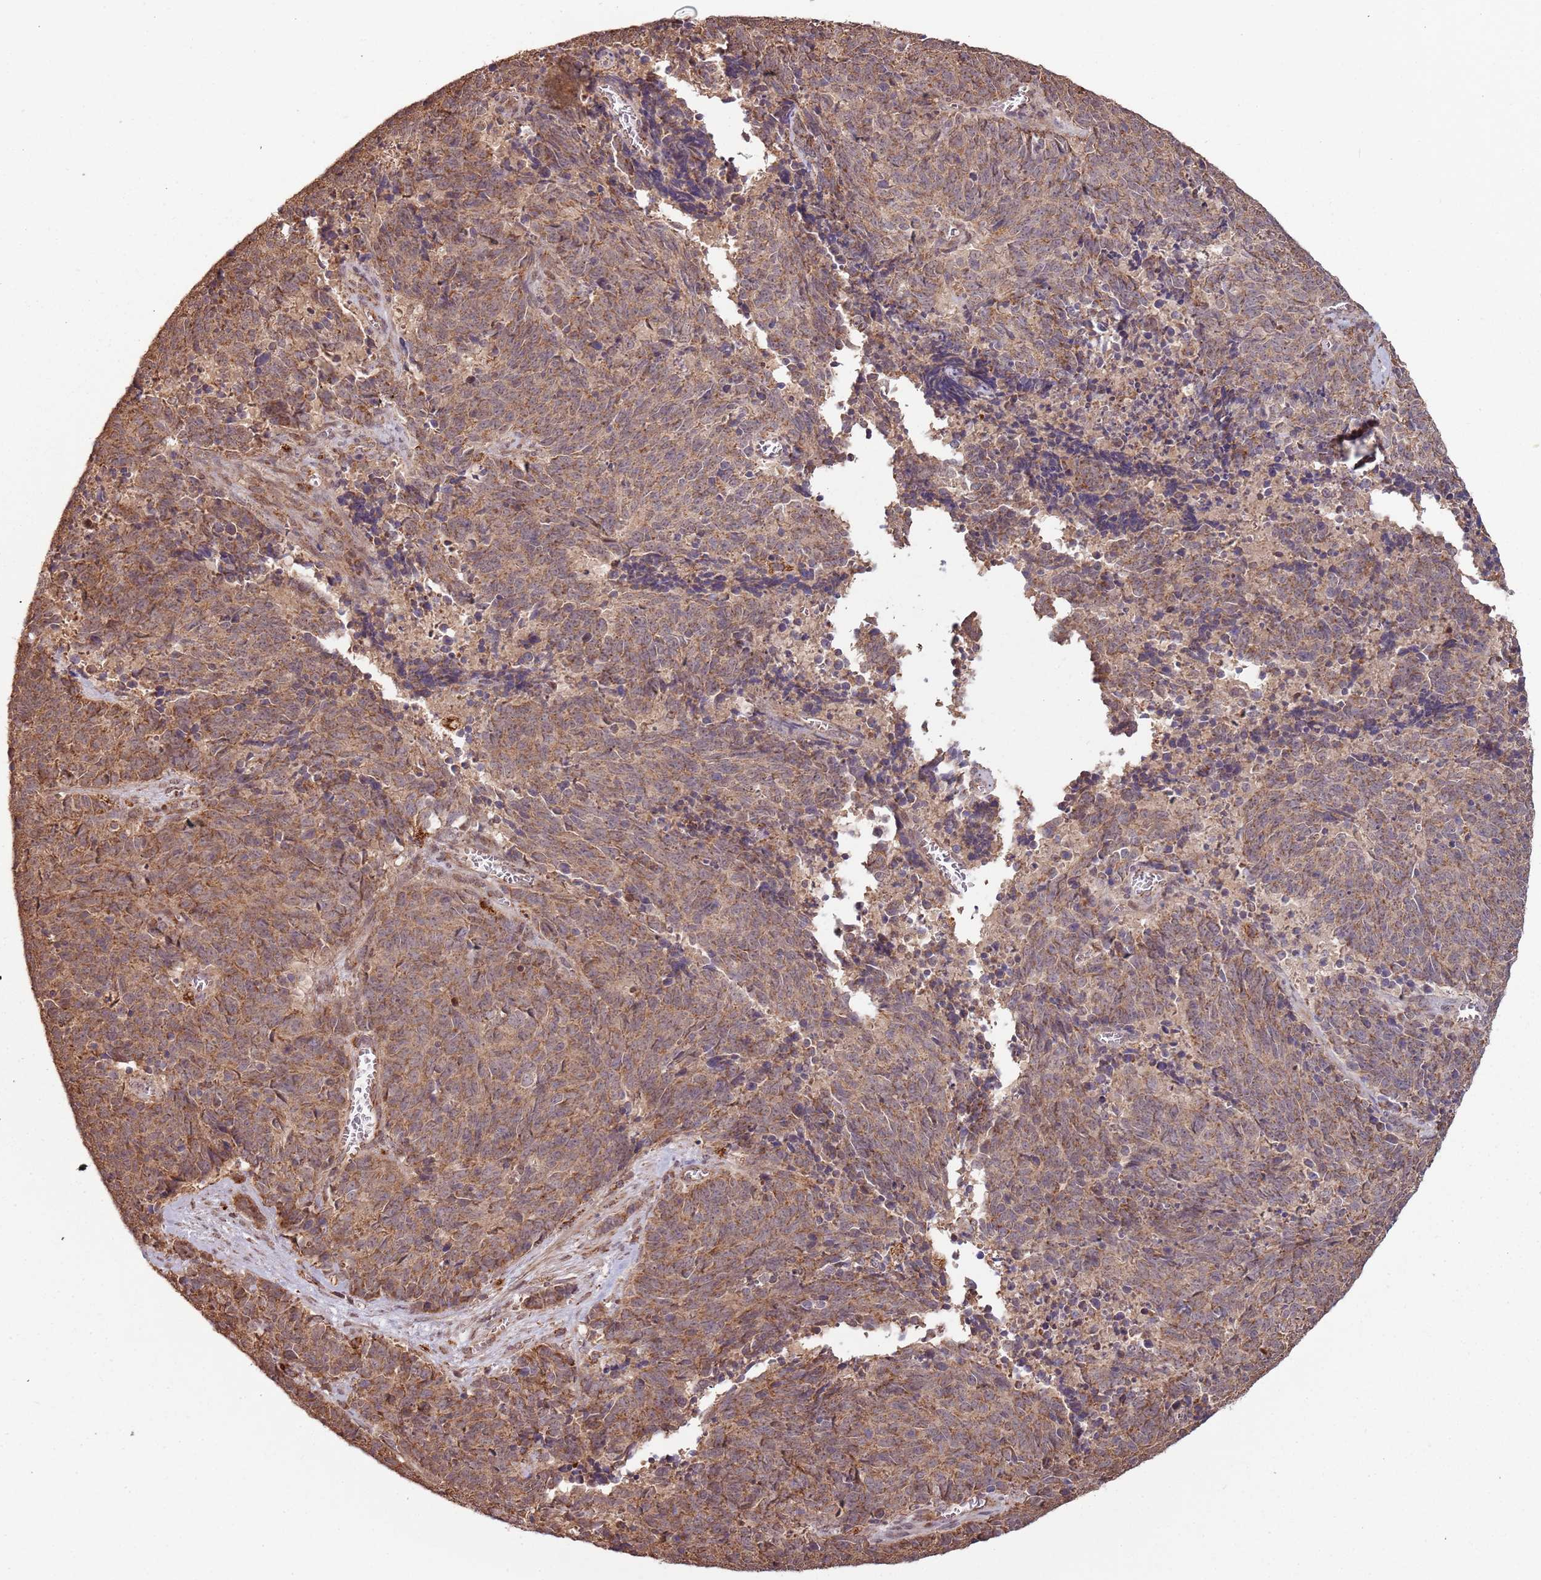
{"staining": {"intensity": "moderate", "quantity": ">75%", "location": "cytoplasmic/membranous"}, "tissue": "cervical cancer", "cell_type": "Tumor cells", "image_type": "cancer", "snomed": [{"axis": "morphology", "description": "Squamous cell carcinoma, NOS"}, {"axis": "topography", "description": "Cervix"}], "caption": "Tumor cells display medium levels of moderate cytoplasmic/membranous staining in about >75% of cells in cervical cancer.", "gene": "IL17RD", "patient": {"sex": "female", "age": 29}}